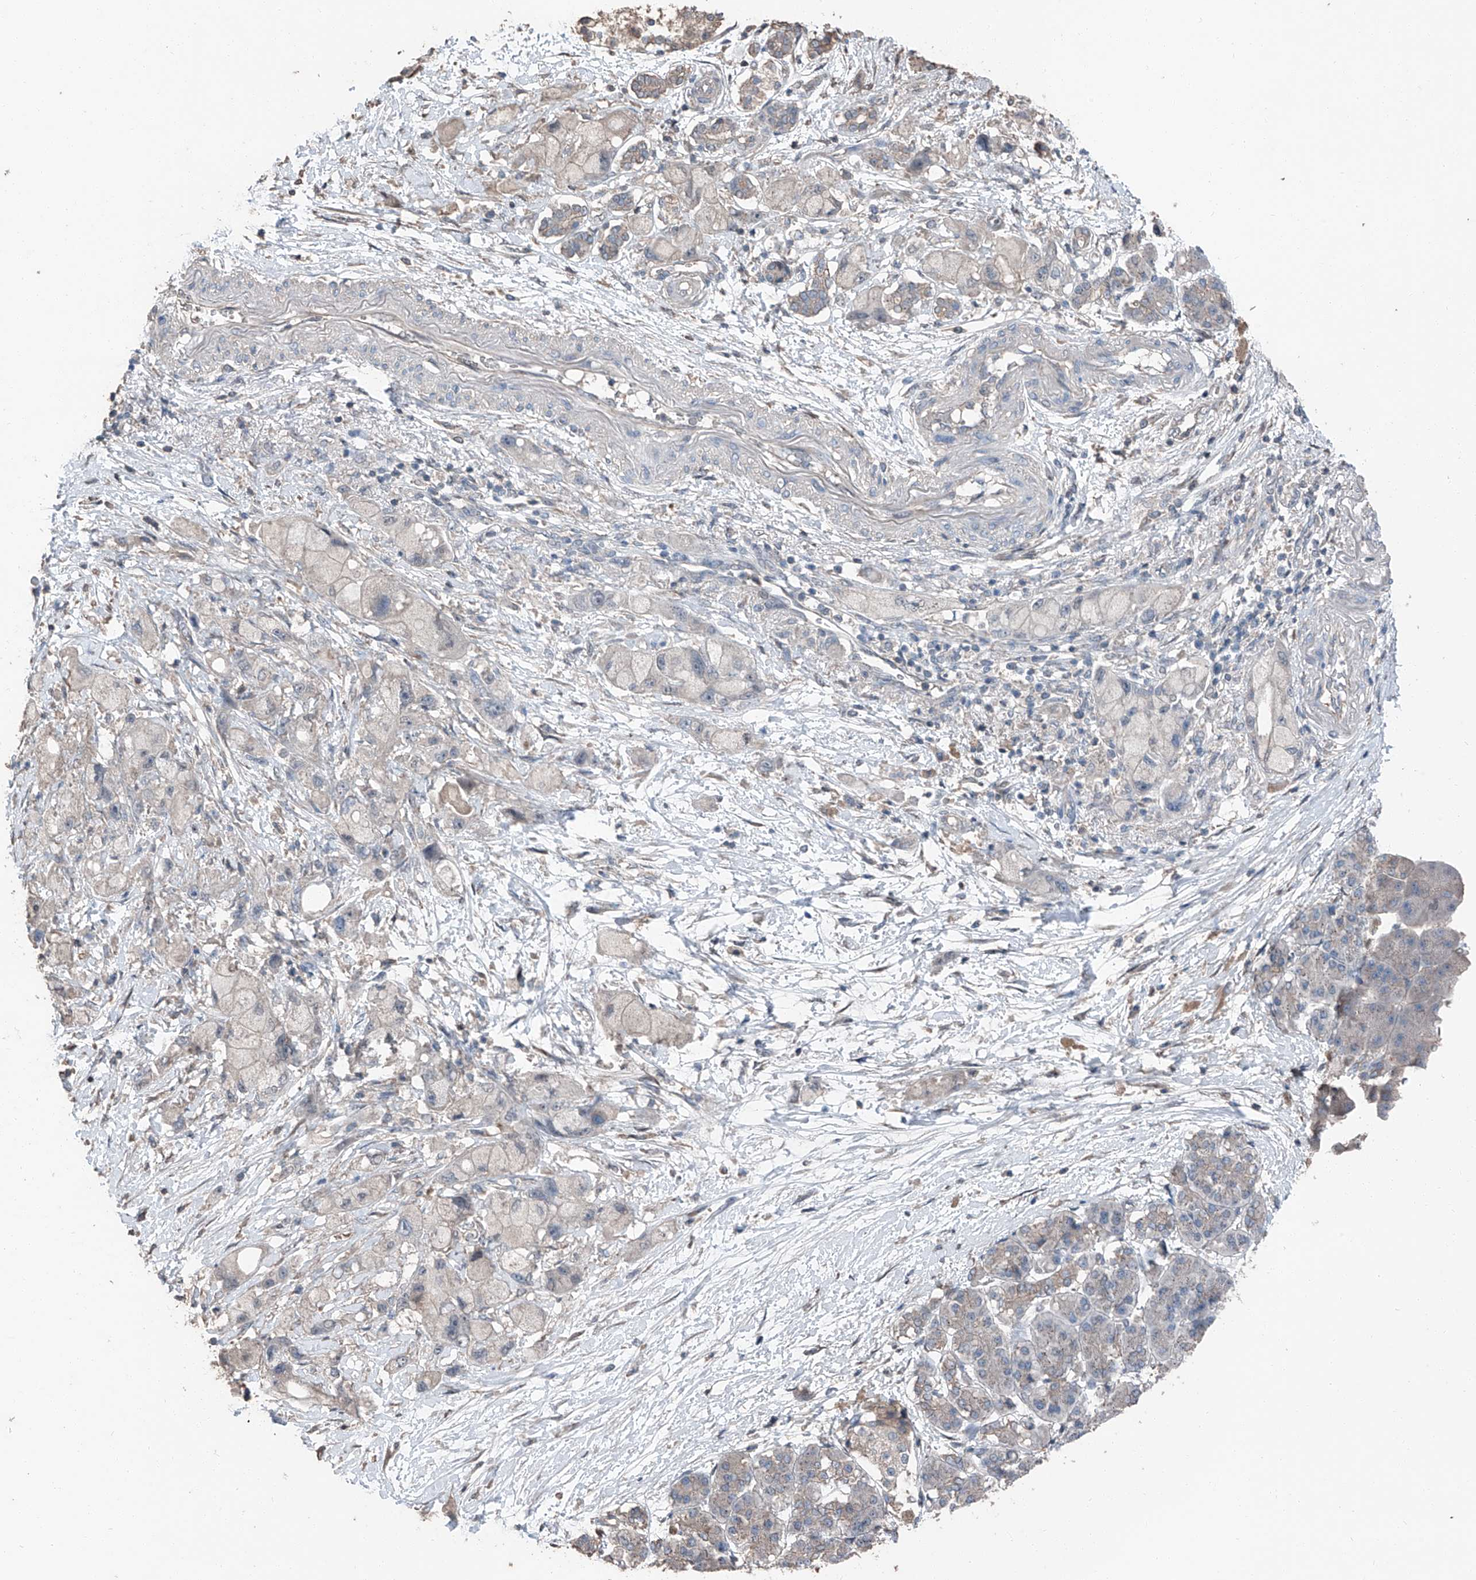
{"staining": {"intensity": "negative", "quantity": "none", "location": "none"}, "tissue": "pancreatic cancer", "cell_type": "Tumor cells", "image_type": "cancer", "snomed": [{"axis": "morphology", "description": "Normal tissue, NOS"}, {"axis": "morphology", "description": "Adenocarcinoma, NOS"}, {"axis": "topography", "description": "Pancreas"}], "caption": "A histopathology image of pancreatic cancer (adenocarcinoma) stained for a protein displays no brown staining in tumor cells.", "gene": "MAMLD1", "patient": {"sex": "female", "age": 68}}